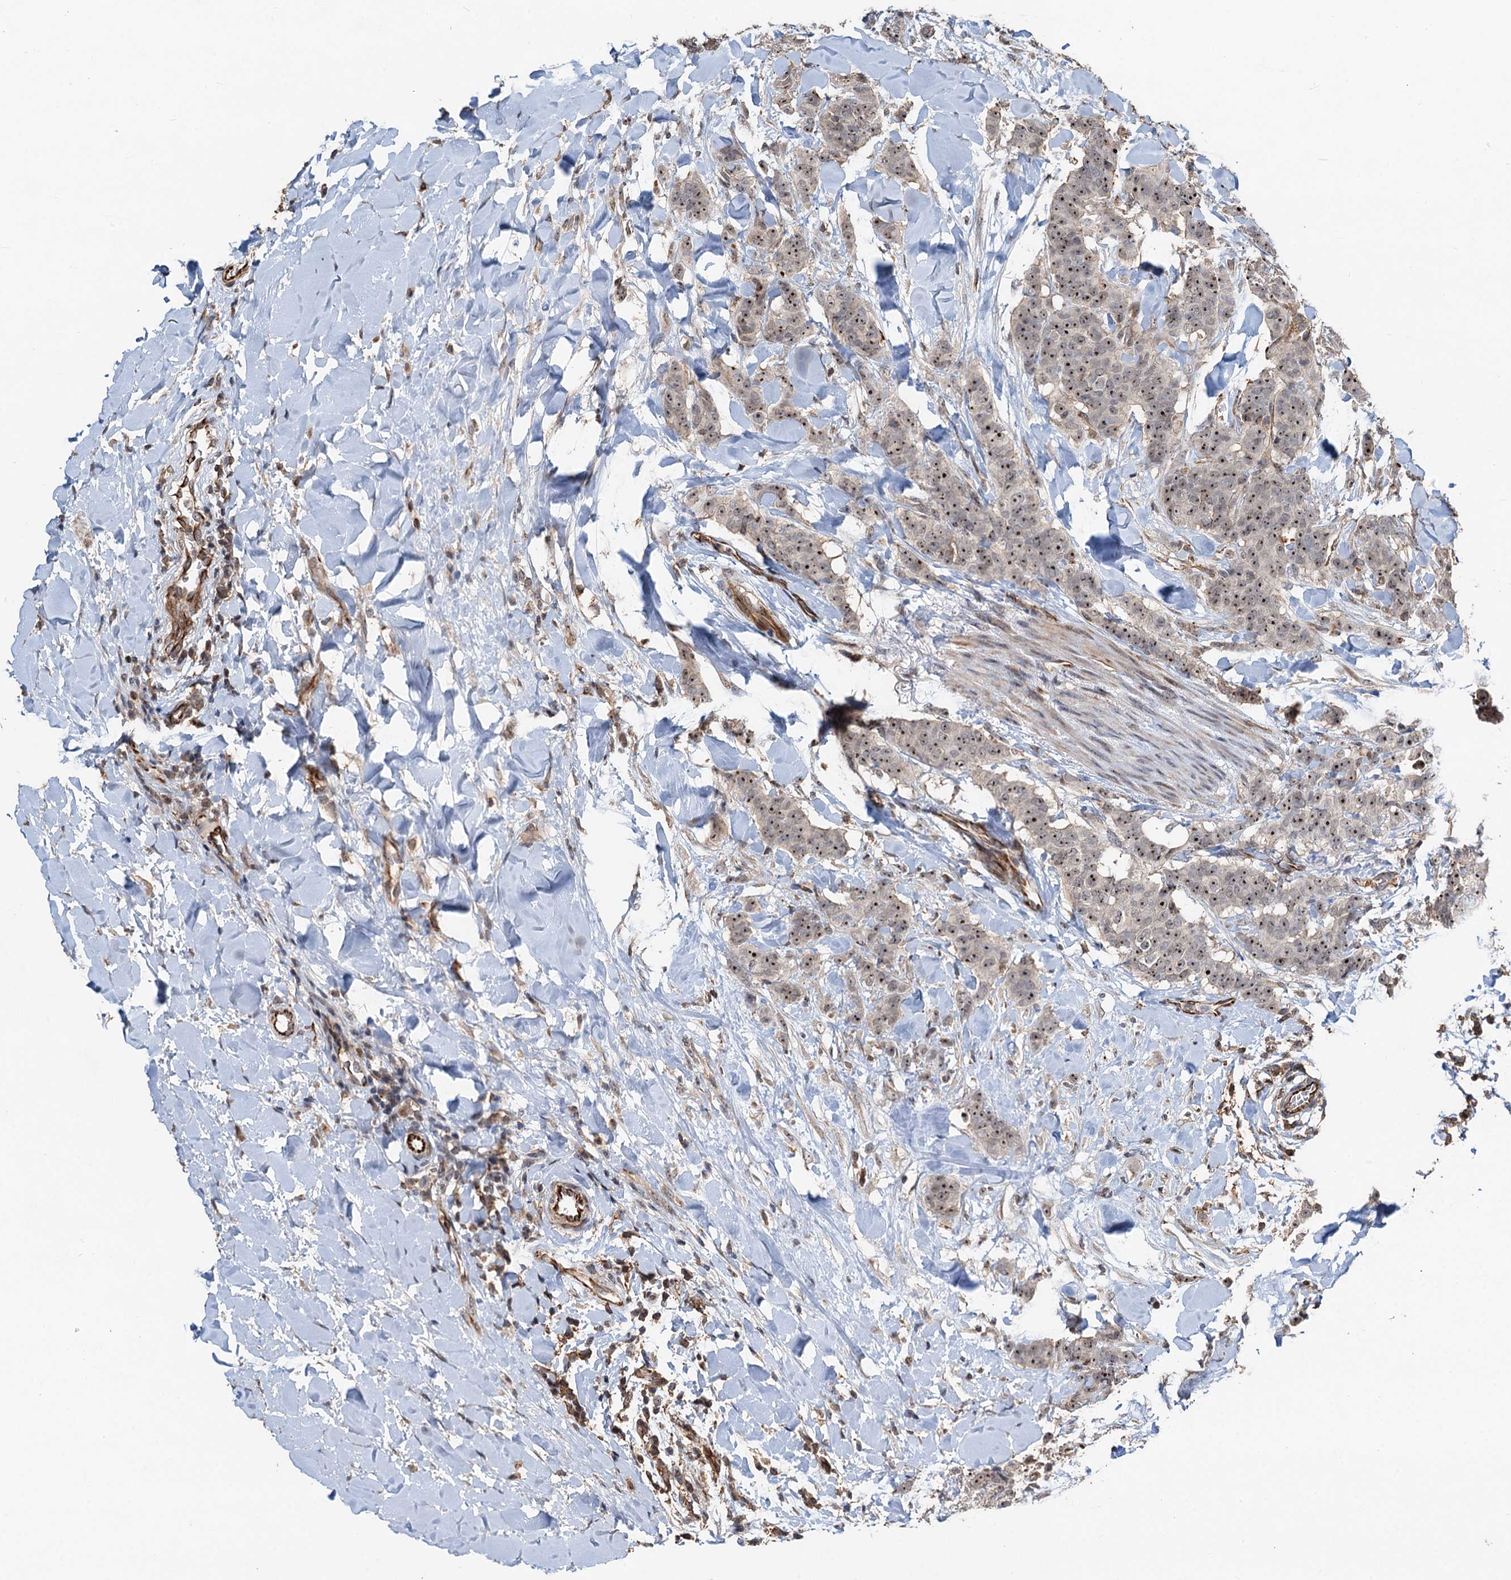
{"staining": {"intensity": "moderate", "quantity": ">75%", "location": "nuclear"}, "tissue": "breast cancer", "cell_type": "Tumor cells", "image_type": "cancer", "snomed": [{"axis": "morphology", "description": "Duct carcinoma"}, {"axis": "topography", "description": "Breast"}], "caption": "IHC (DAB) staining of human breast cancer (infiltrating ductal carcinoma) exhibits moderate nuclear protein expression in approximately >75% of tumor cells. (Brightfield microscopy of DAB IHC at high magnification).", "gene": "TMA16", "patient": {"sex": "female", "age": 40}}